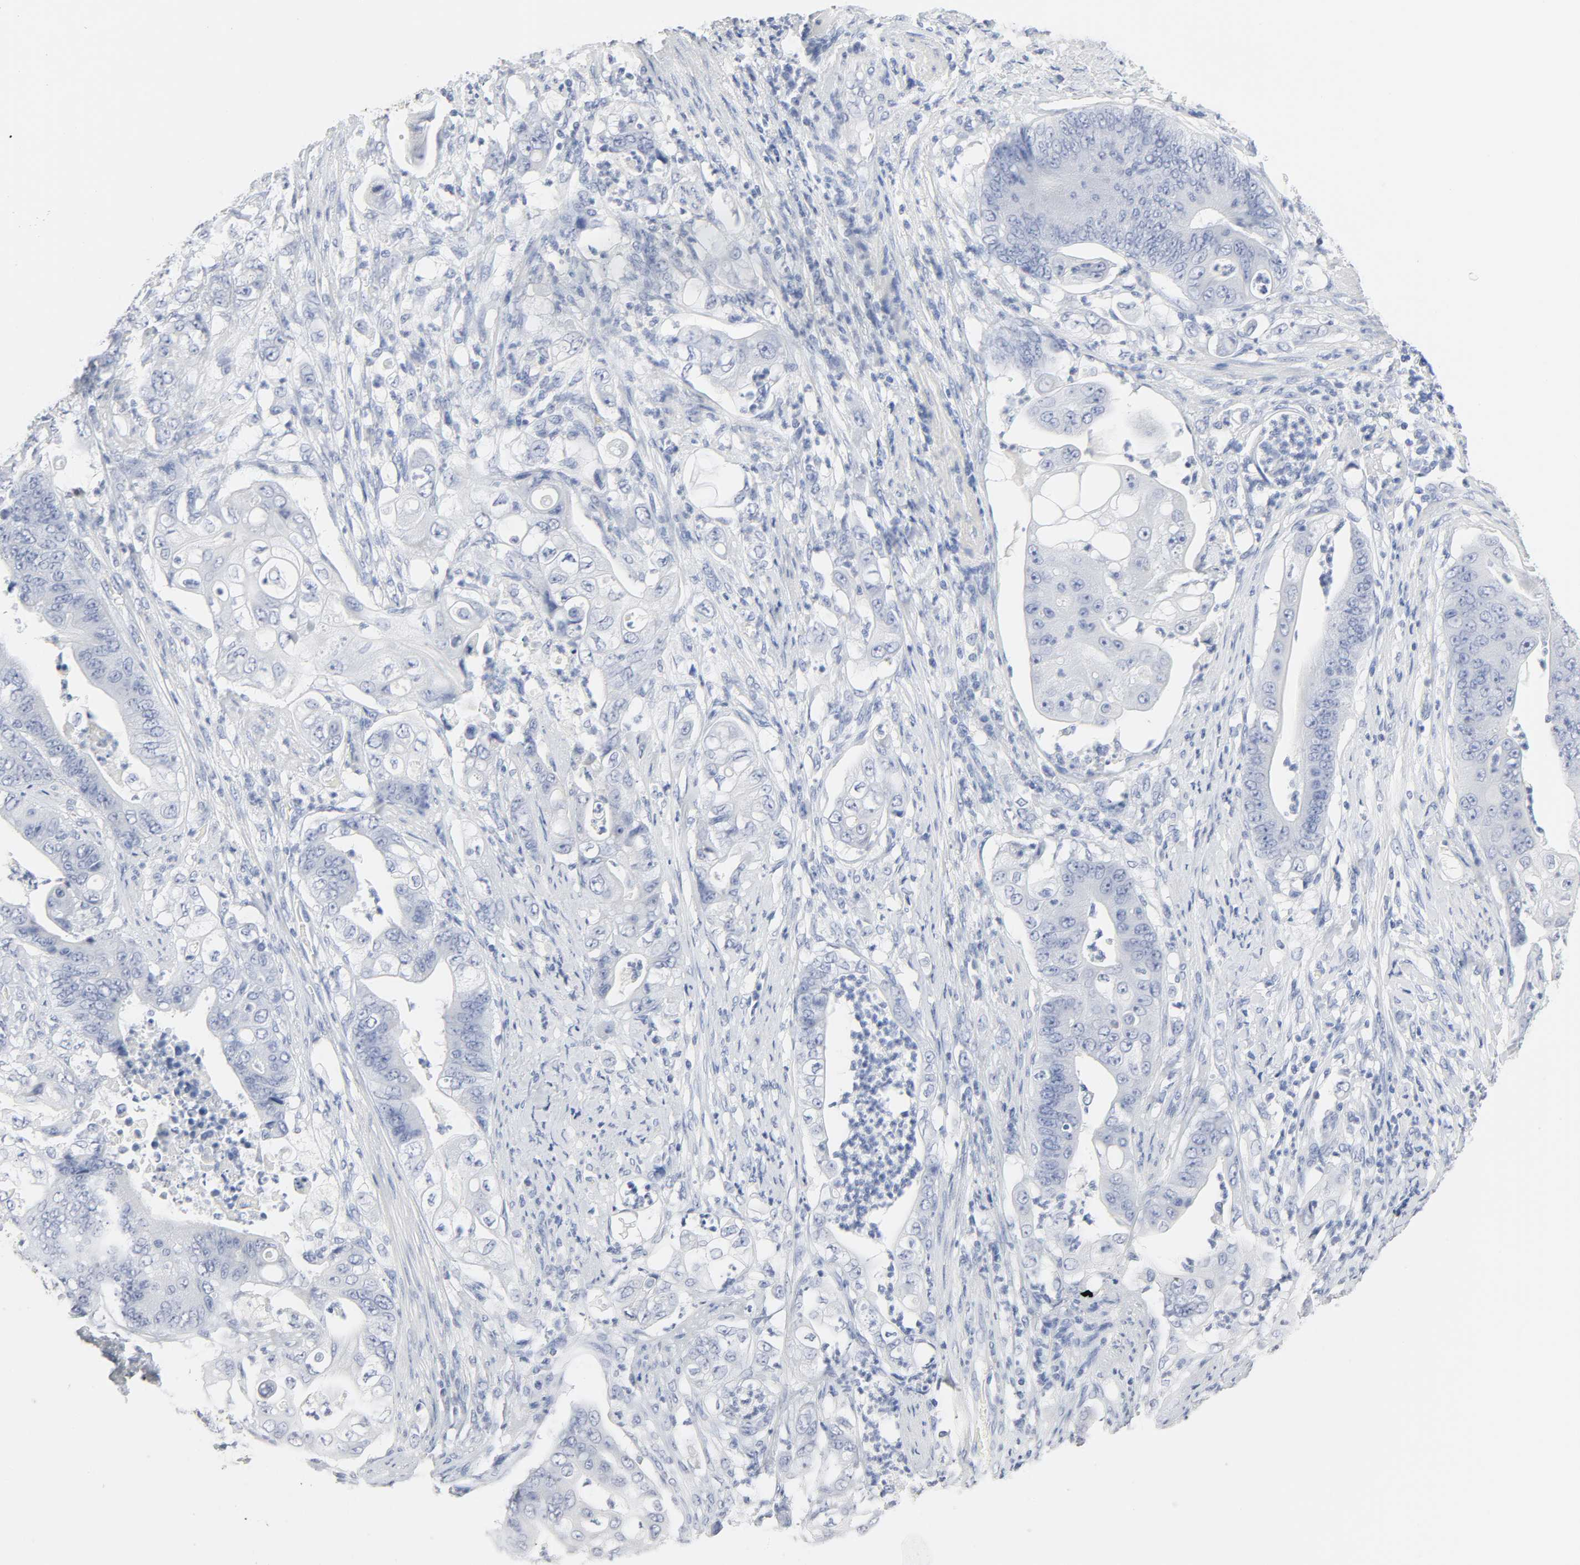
{"staining": {"intensity": "negative", "quantity": "none", "location": "none"}, "tissue": "stomach cancer", "cell_type": "Tumor cells", "image_type": "cancer", "snomed": [{"axis": "morphology", "description": "Adenocarcinoma, NOS"}, {"axis": "topography", "description": "Stomach"}], "caption": "A high-resolution photomicrograph shows immunohistochemistry (IHC) staining of stomach cancer, which exhibits no significant expression in tumor cells.", "gene": "ACP3", "patient": {"sex": "female", "age": 73}}